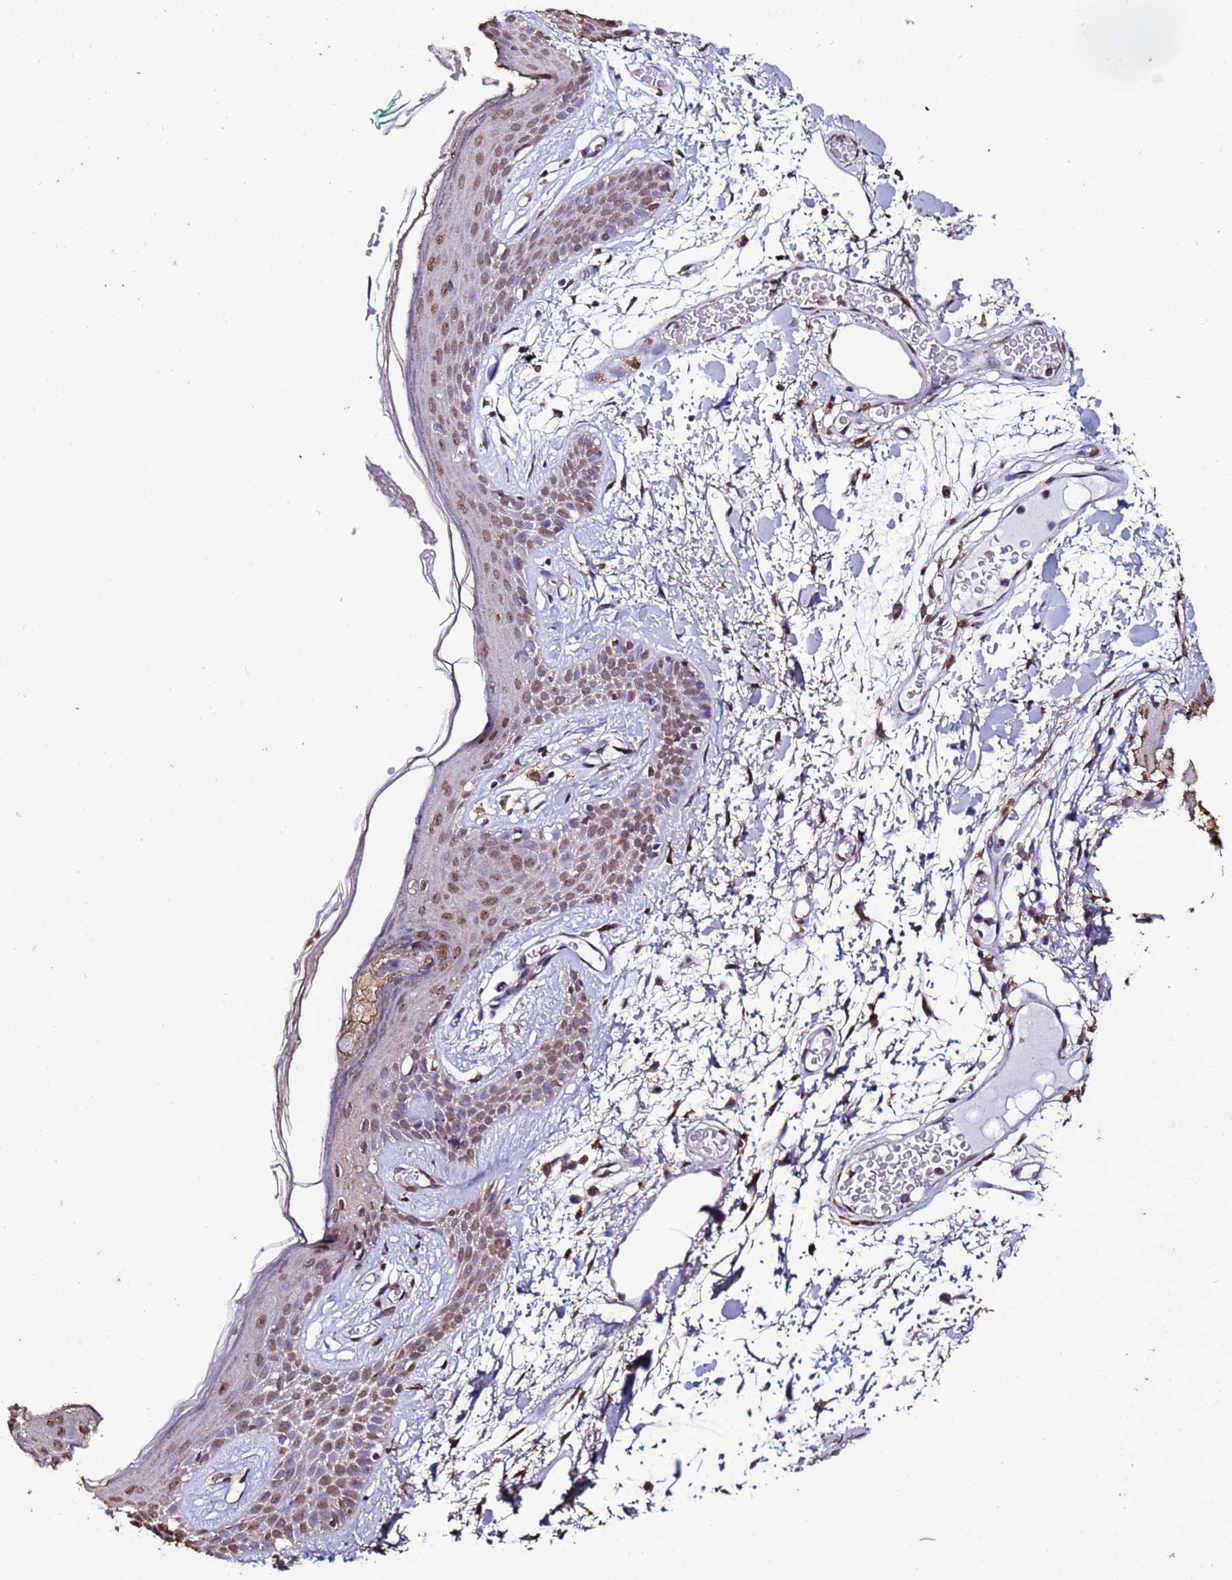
{"staining": {"intensity": "moderate", "quantity": ">75%", "location": "cytoplasmic/membranous,nuclear"}, "tissue": "skin", "cell_type": "Fibroblasts", "image_type": "normal", "snomed": [{"axis": "morphology", "description": "Normal tissue, NOS"}, {"axis": "topography", "description": "Skin"}], "caption": "DAB immunohistochemical staining of unremarkable human skin demonstrates moderate cytoplasmic/membranous,nuclear protein staining in approximately >75% of fibroblasts. The staining was performed using DAB to visualize the protein expression in brown, while the nuclei were stained in blue with hematoxylin (Magnification: 20x).", "gene": "TRIP6", "patient": {"sex": "male", "age": 79}}